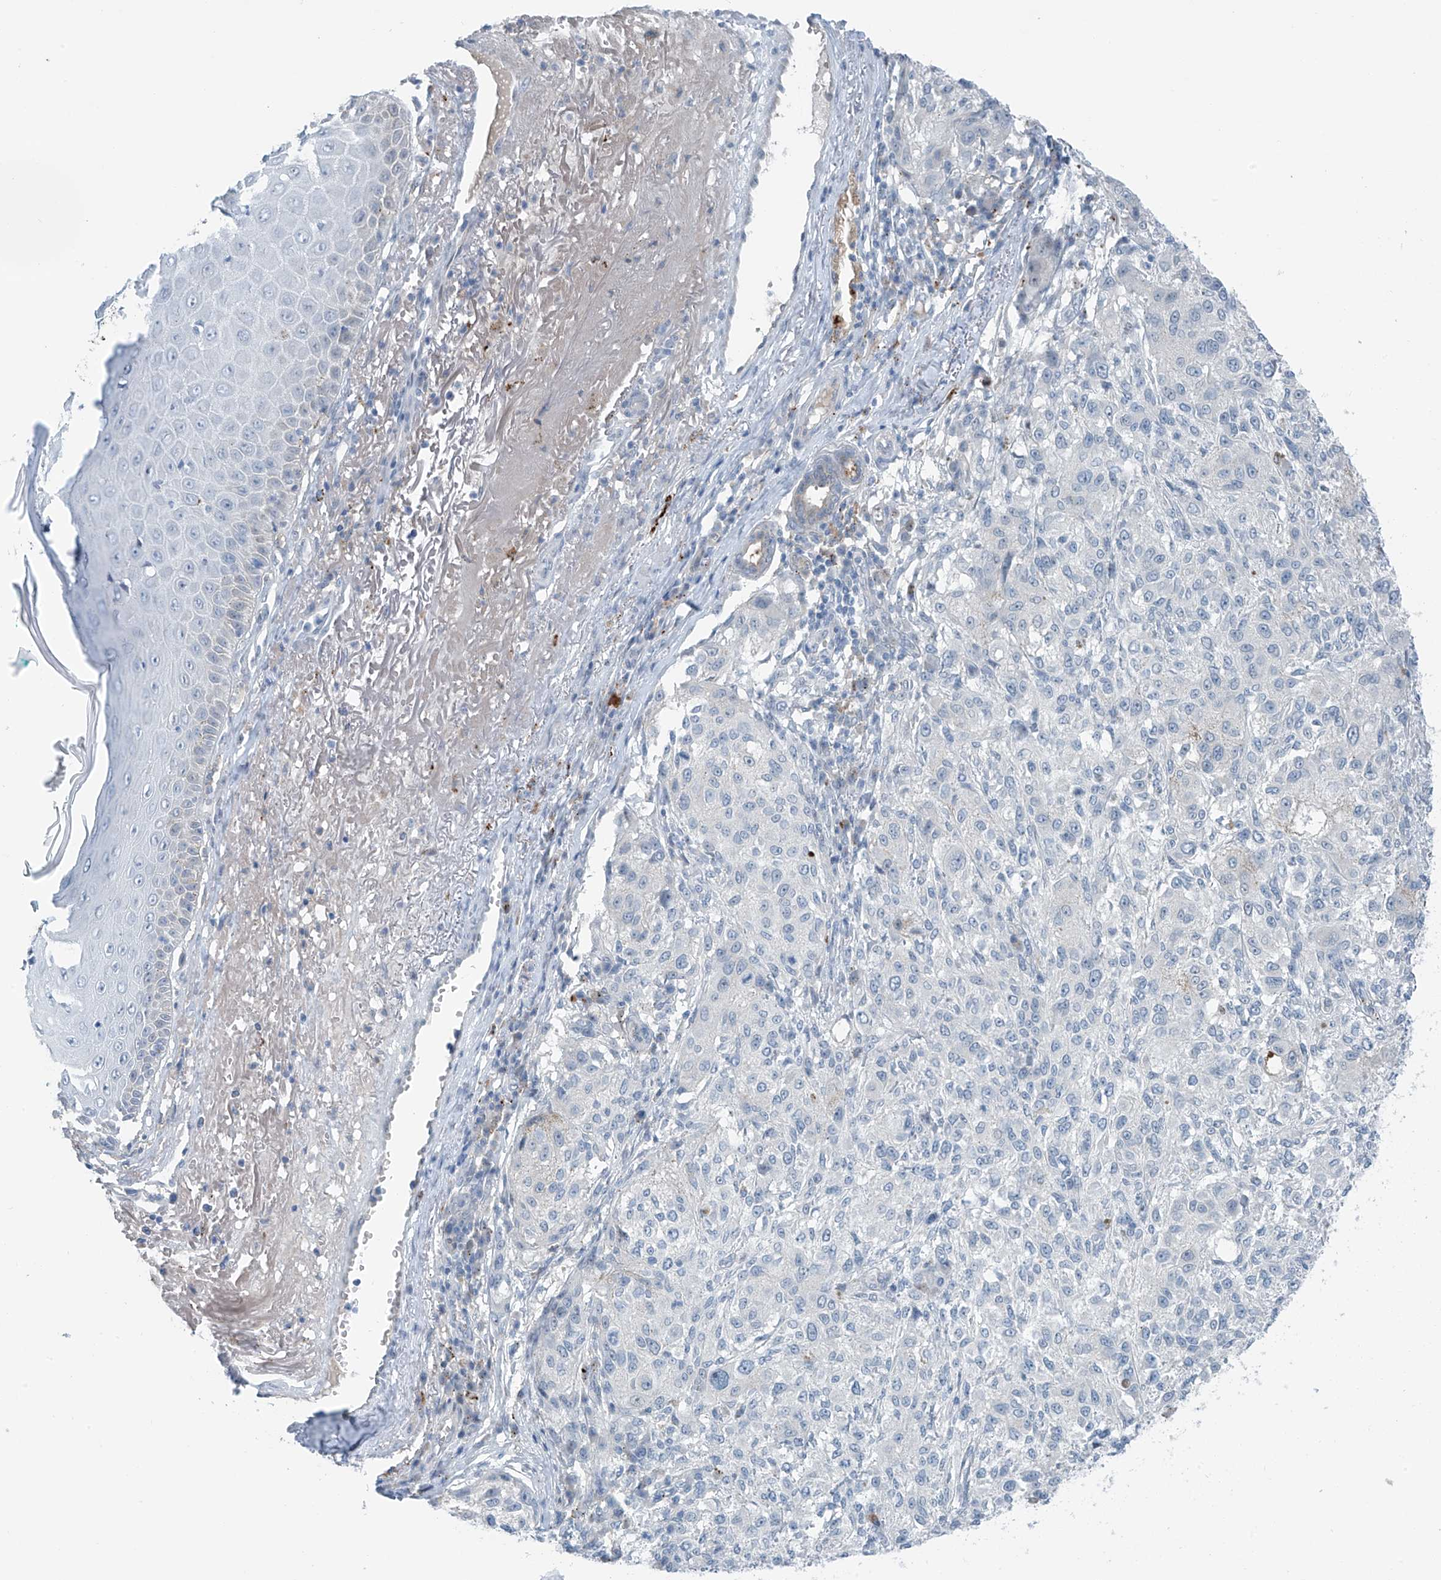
{"staining": {"intensity": "negative", "quantity": "none", "location": "none"}, "tissue": "melanoma", "cell_type": "Tumor cells", "image_type": "cancer", "snomed": [{"axis": "morphology", "description": "Necrosis, NOS"}, {"axis": "morphology", "description": "Malignant melanoma, NOS"}, {"axis": "topography", "description": "Skin"}], "caption": "Tumor cells are negative for protein expression in human melanoma.", "gene": "ZNF793", "patient": {"sex": "female", "age": 87}}